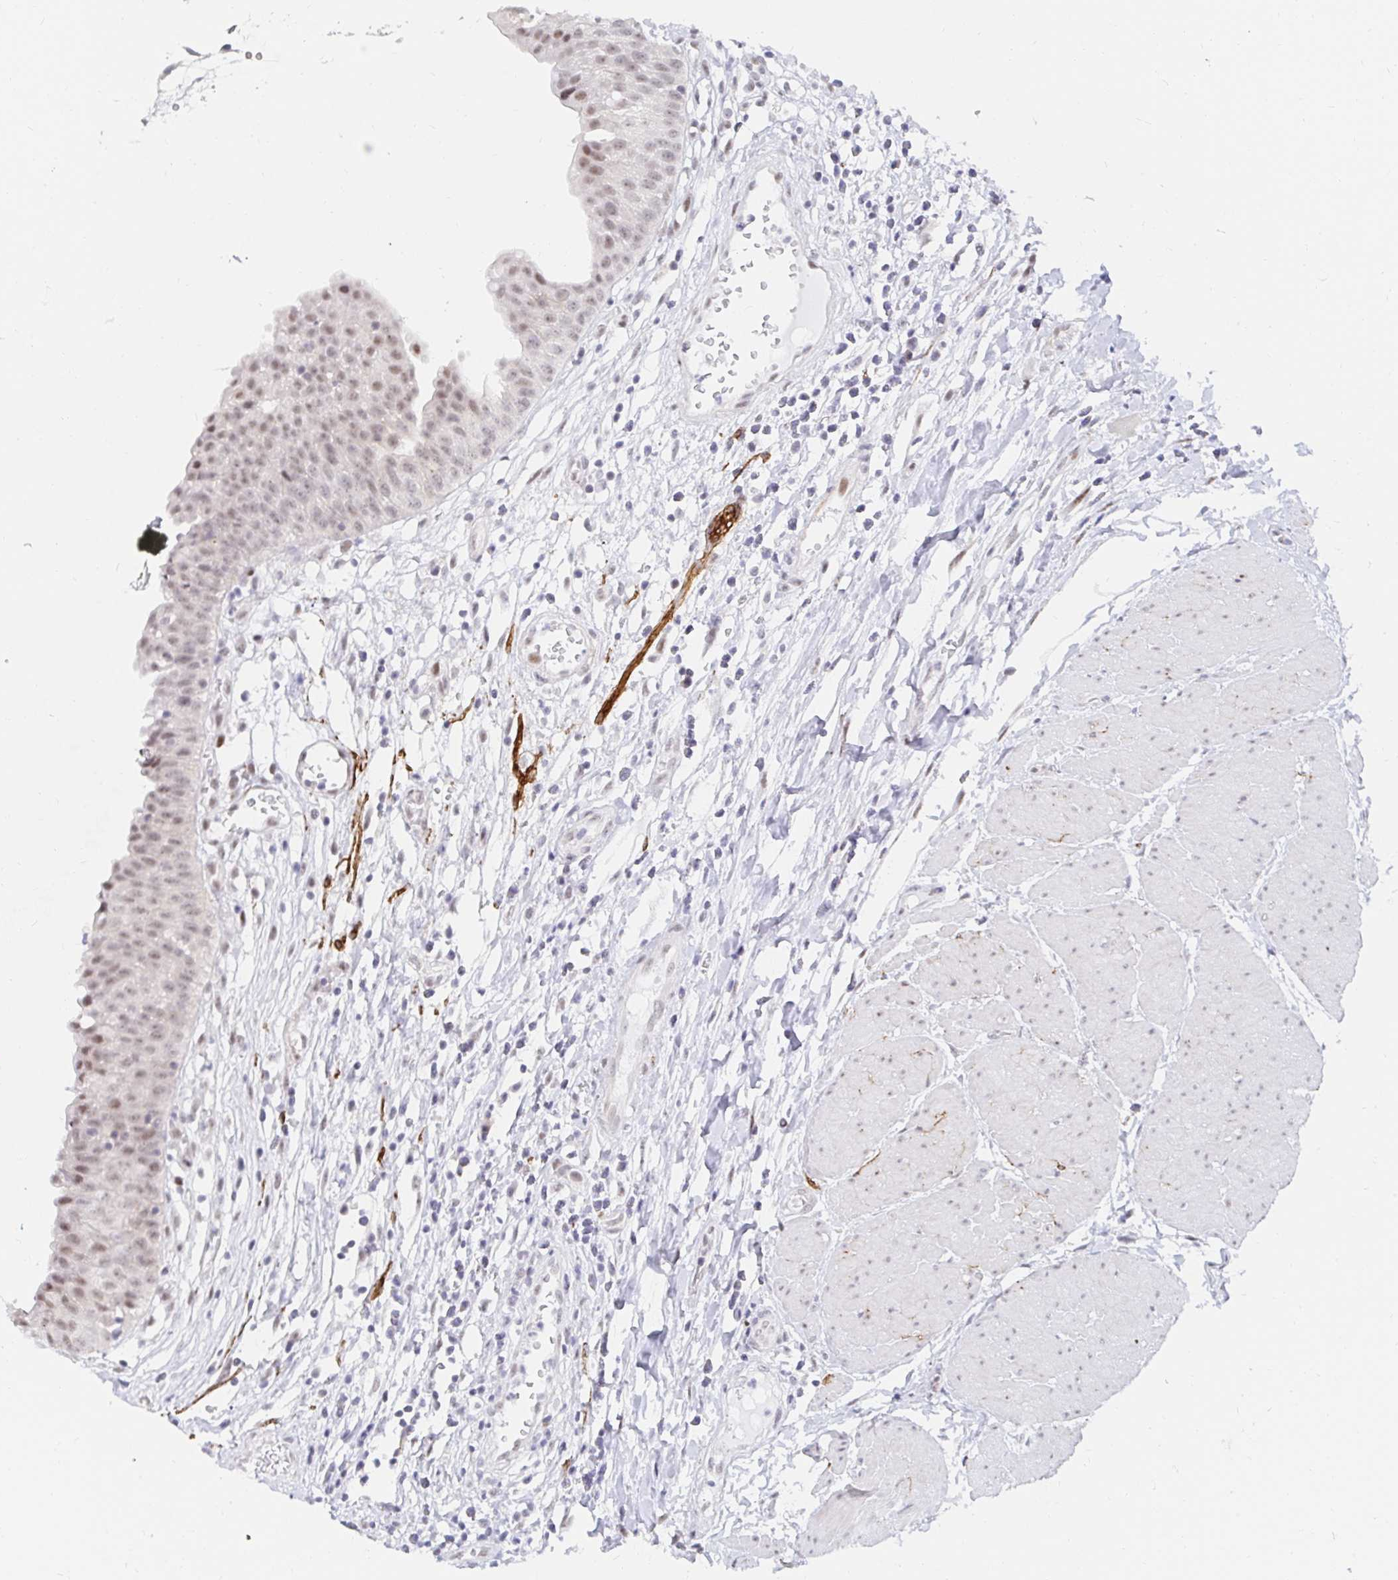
{"staining": {"intensity": "weak", "quantity": ">75%", "location": "nuclear"}, "tissue": "urinary bladder", "cell_type": "Urothelial cells", "image_type": "normal", "snomed": [{"axis": "morphology", "description": "Normal tissue, NOS"}, {"axis": "topography", "description": "Urinary bladder"}], "caption": "Protein staining reveals weak nuclear expression in about >75% of urothelial cells in unremarkable urinary bladder. (Brightfield microscopy of DAB IHC at high magnification).", "gene": "COL28A1", "patient": {"sex": "male", "age": 64}}